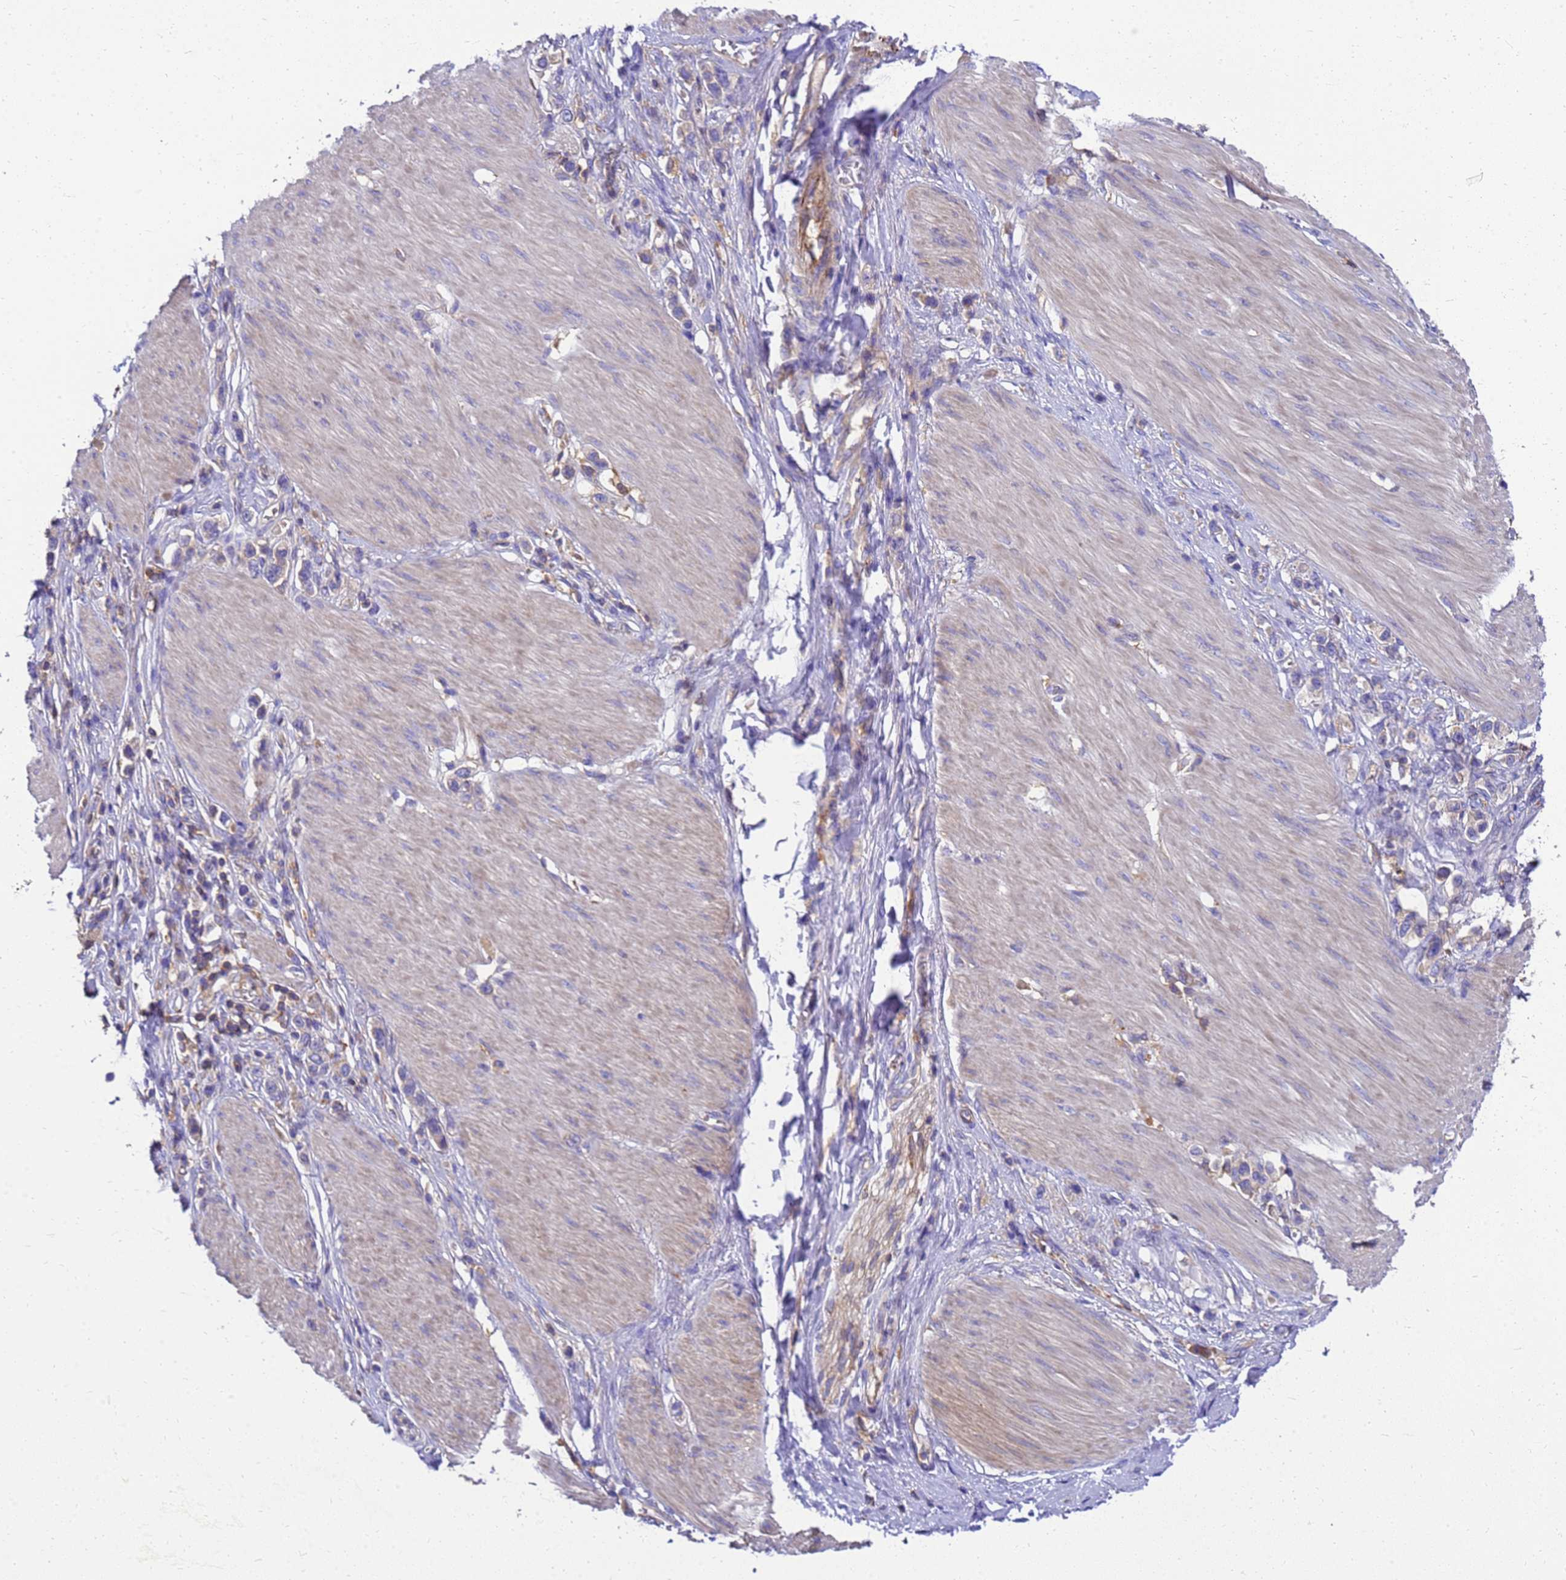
{"staining": {"intensity": "negative", "quantity": "none", "location": "none"}, "tissue": "stomach cancer", "cell_type": "Tumor cells", "image_type": "cancer", "snomed": [{"axis": "morphology", "description": "Adenocarcinoma, NOS"}, {"axis": "topography", "description": "Stomach"}], "caption": "Tumor cells show no significant protein staining in adenocarcinoma (stomach). (Stains: DAB immunohistochemistry with hematoxylin counter stain, Microscopy: brightfield microscopy at high magnification).", "gene": "ZNF235", "patient": {"sex": "female", "age": 65}}